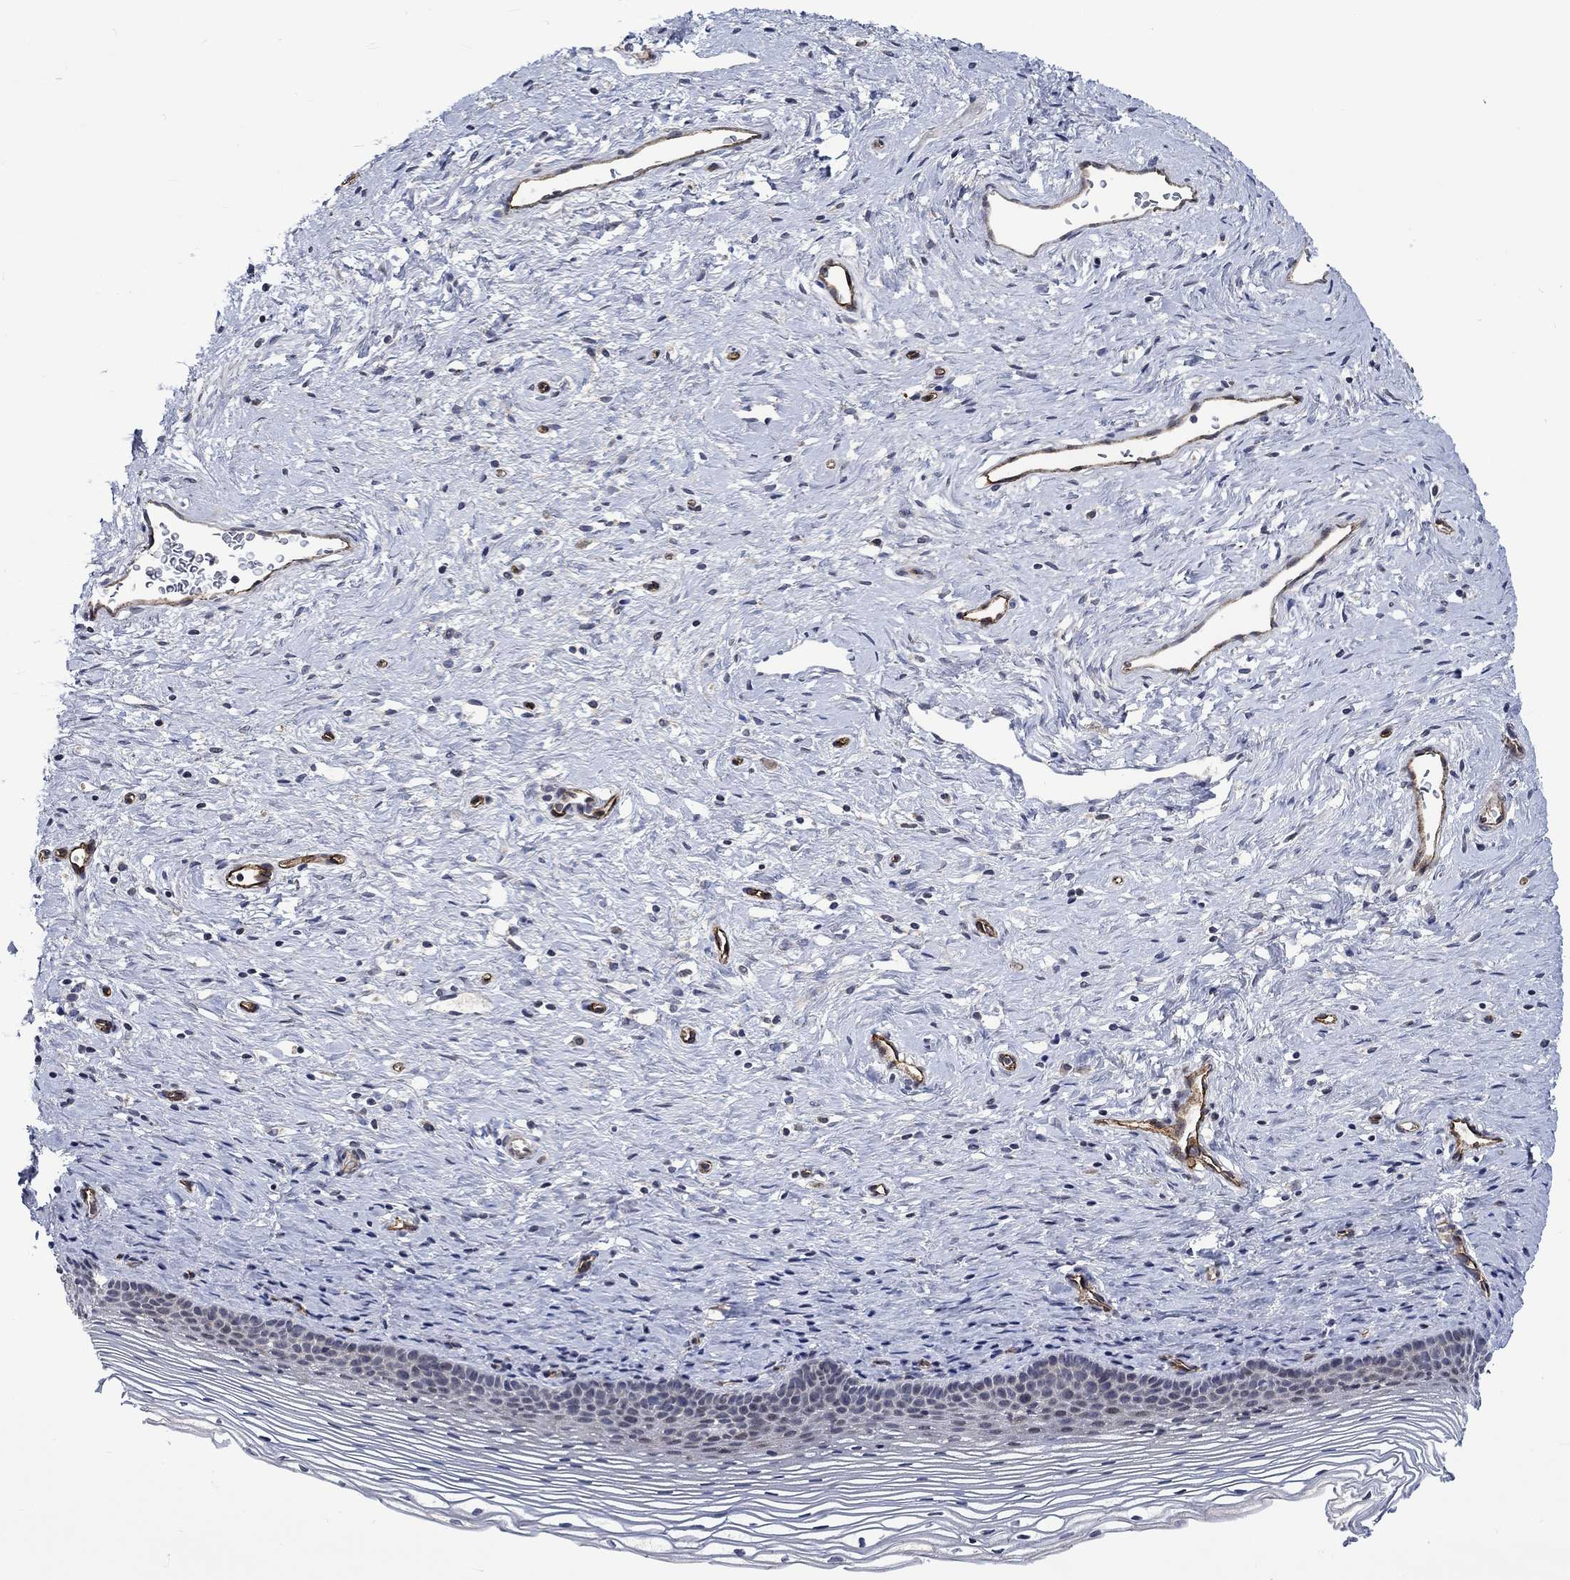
{"staining": {"intensity": "negative", "quantity": "none", "location": "none"}, "tissue": "cervix", "cell_type": "Glandular cells", "image_type": "normal", "snomed": [{"axis": "morphology", "description": "Normal tissue, NOS"}, {"axis": "topography", "description": "Cervix"}], "caption": "DAB (3,3'-diaminobenzidine) immunohistochemical staining of normal human cervix exhibits no significant staining in glandular cells. Brightfield microscopy of immunohistochemistry (IHC) stained with DAB (brown) and hematoxylin (blue), captured at high magnification.", "gene": "GJA5", "patient": {"sex": "female", "age": 39}}